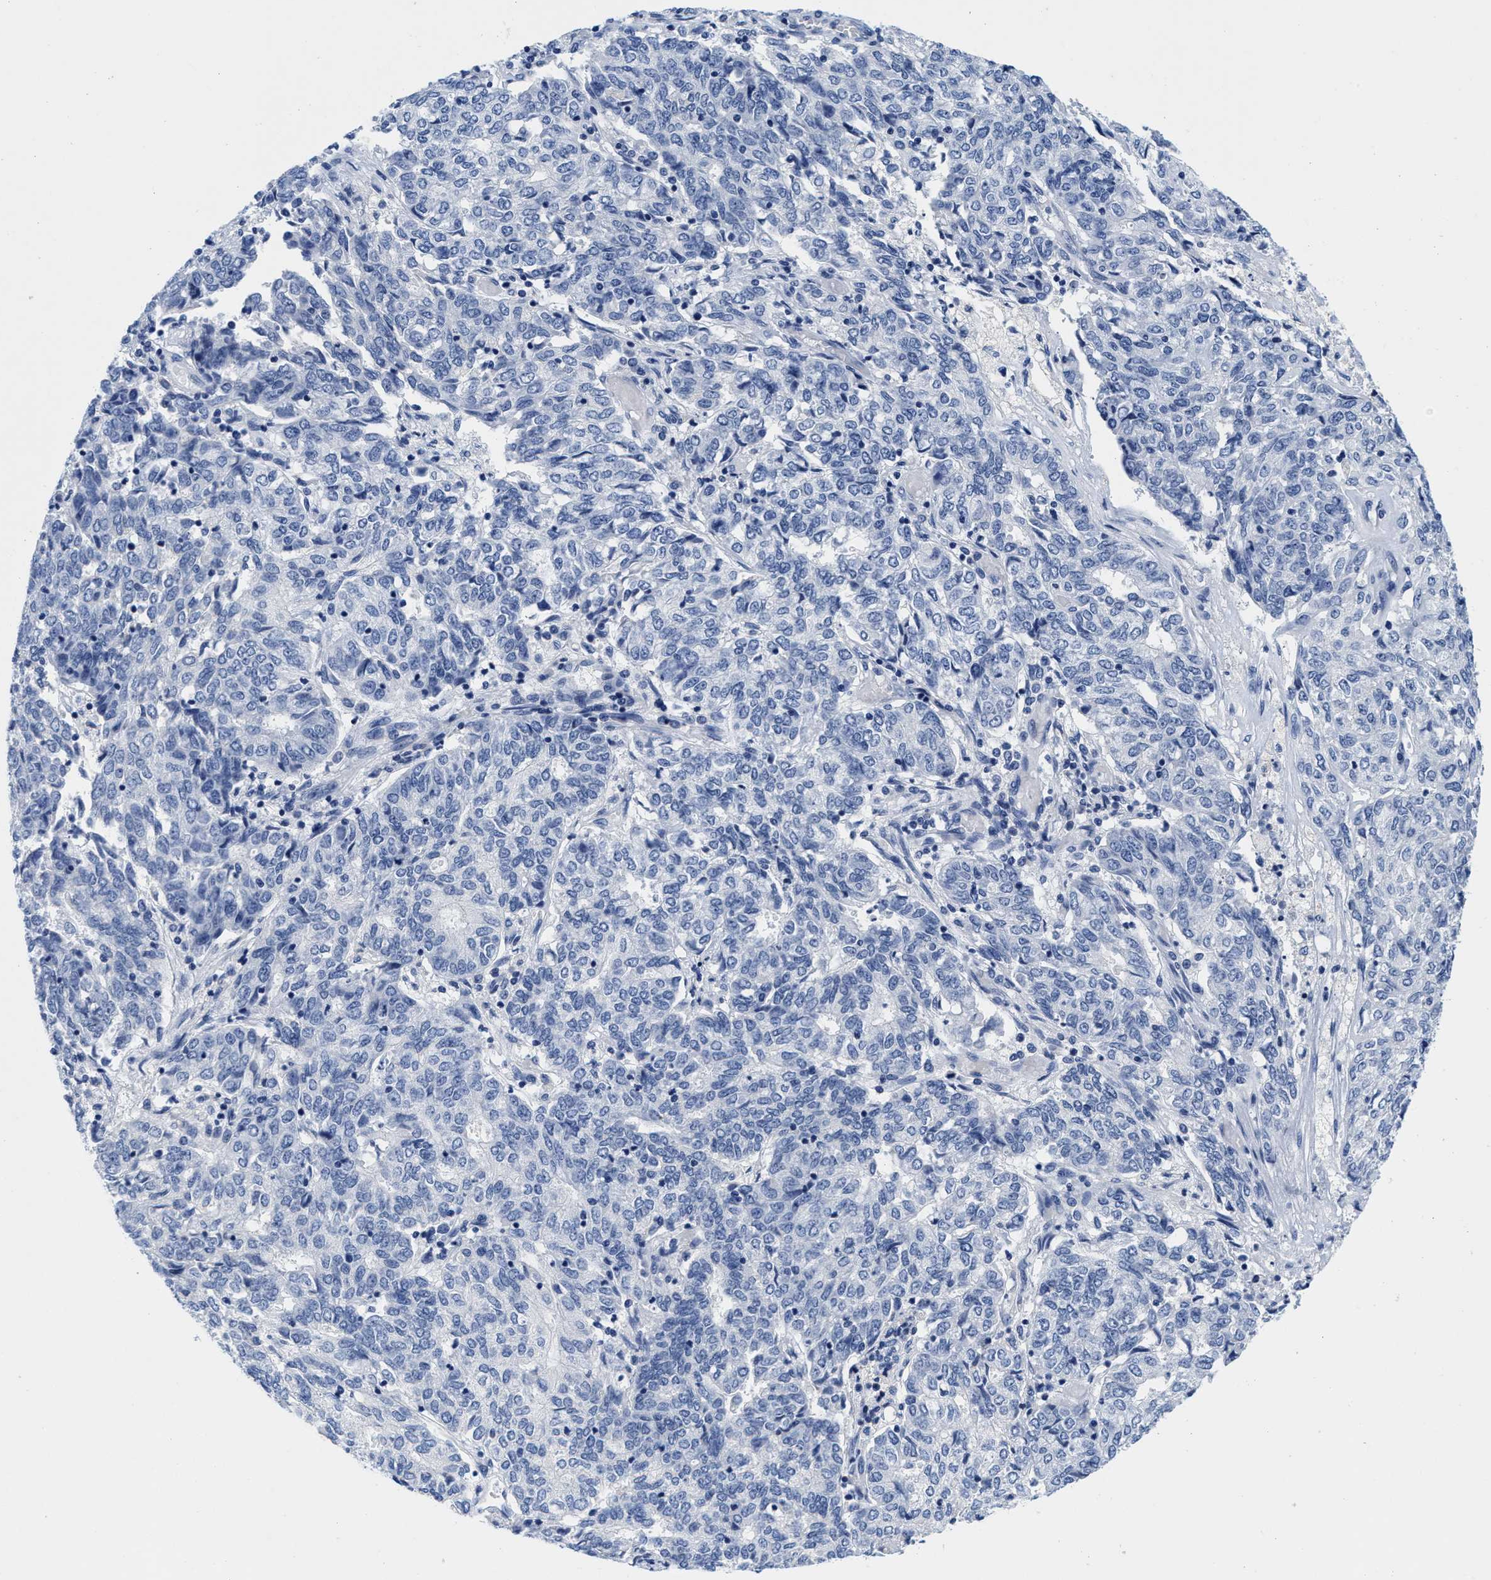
{"staining": {"intensity": "negative", "quantity": "none", "location": "none"}, "tissue": "endometrial cancer", "cell_type": "Tumor cells", "image_type": "cancer", "snomed": [{"axis": "morphology", "description": "Adenocarcinoma, NOS"}, {"axis": "topography", "description": "Endometrium"}], "caption": "This is a photomicrograph of immunohistochemistry staining of endometrial cancer (adenocarcinoma), which shows no positivity in tumor cells.", "gene": "TTC3", "patient": {"sex": "female", "age": 80}}